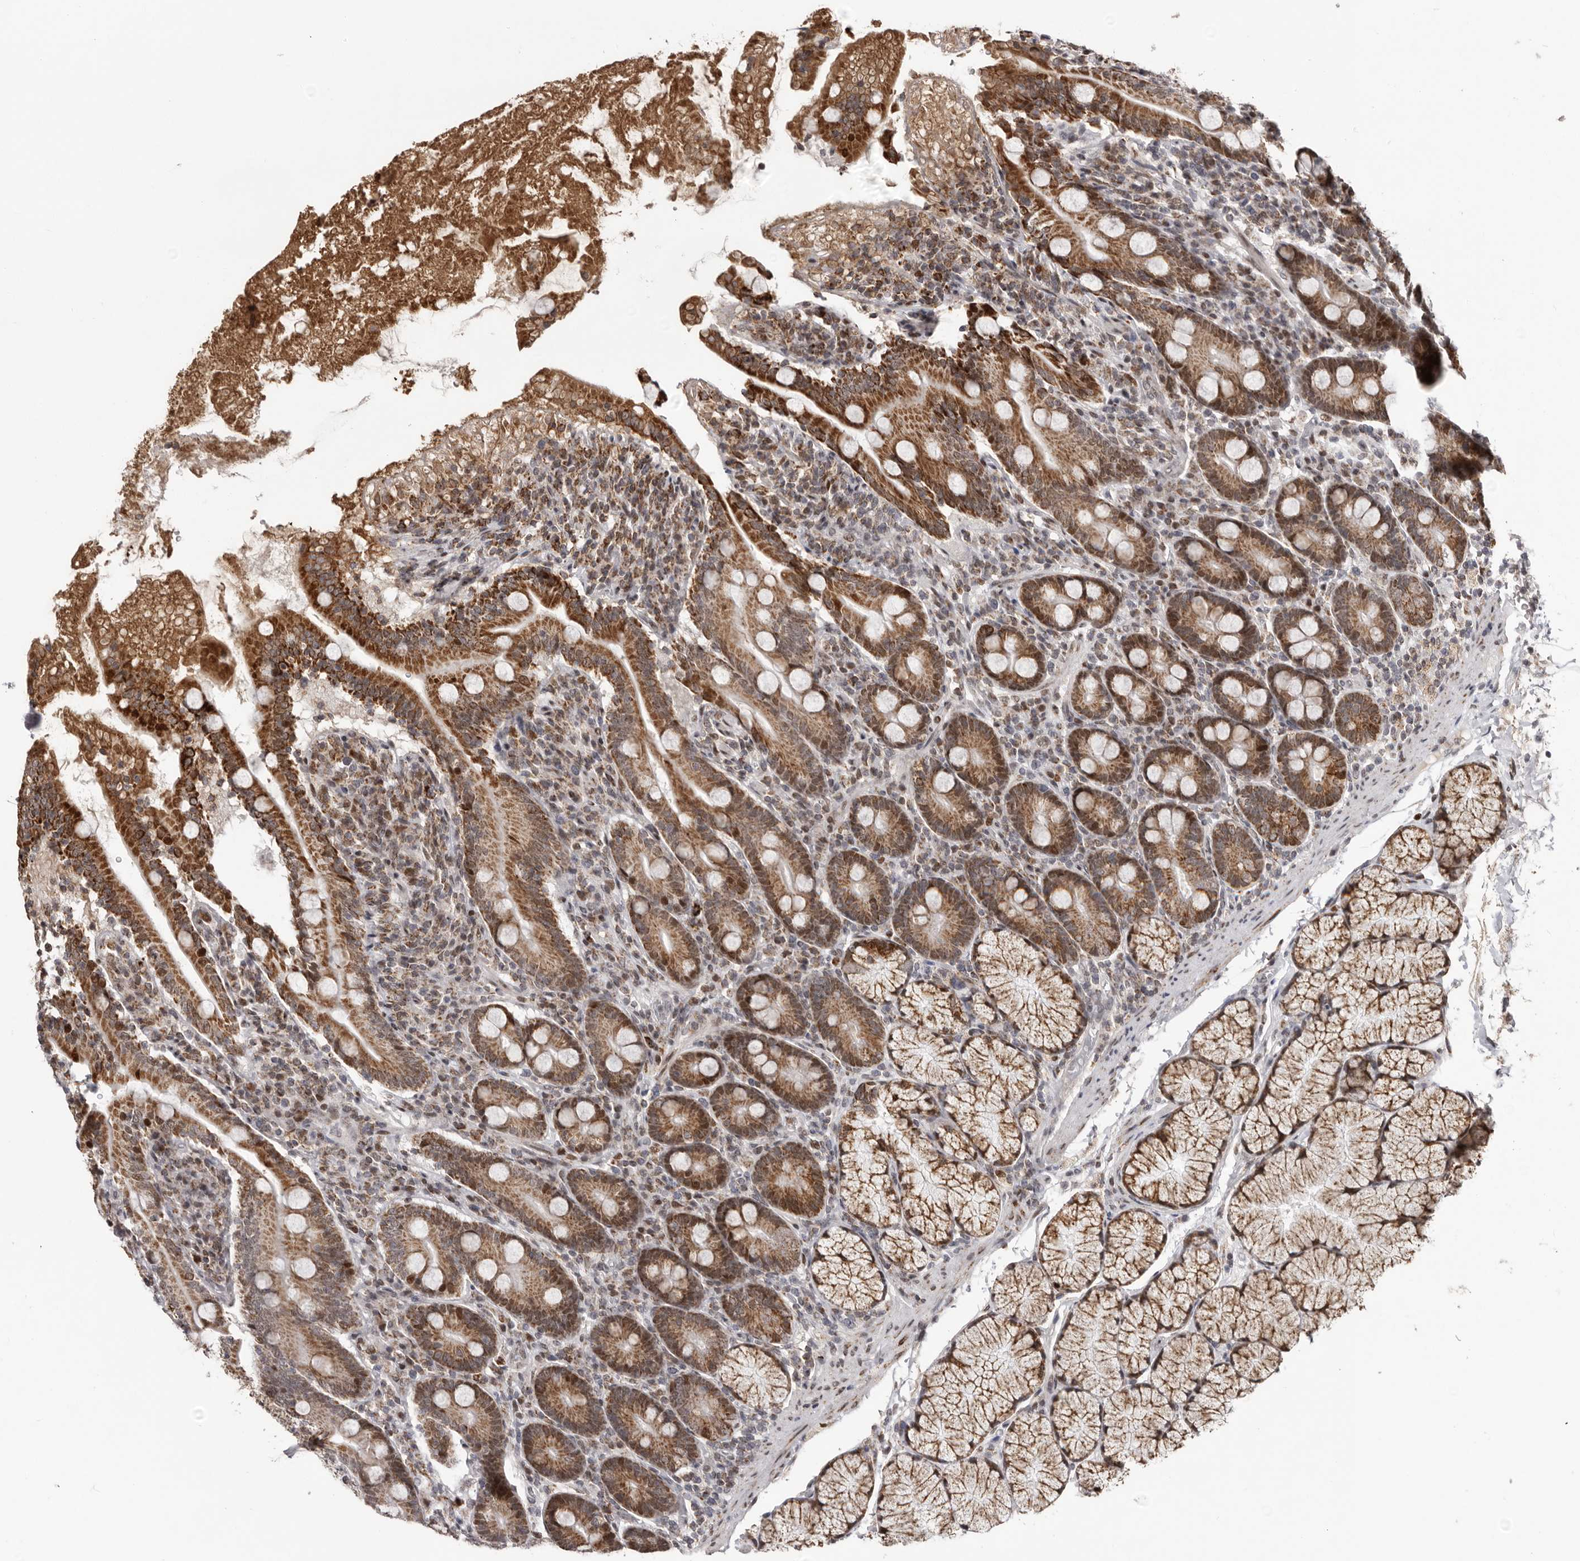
{"staining": {"intensity": "strong", "quantity": ">75%", "location": "cytoplasmic/membranous,nuclear"}, "tissue": "duodenum", "cell_type": "Glandular cells", "image_type": "normal", "snomed": [{"axis": "morphology", "description": "Normal tissue, NOS"}, {"axis": "topography", "description": "Duodenum"}], "caption": "Duodenum stained with a protein marker displays strong staining in glandular cells.", "gene": "C17orf99", "patient": {"sex": "male", "age": 35}}